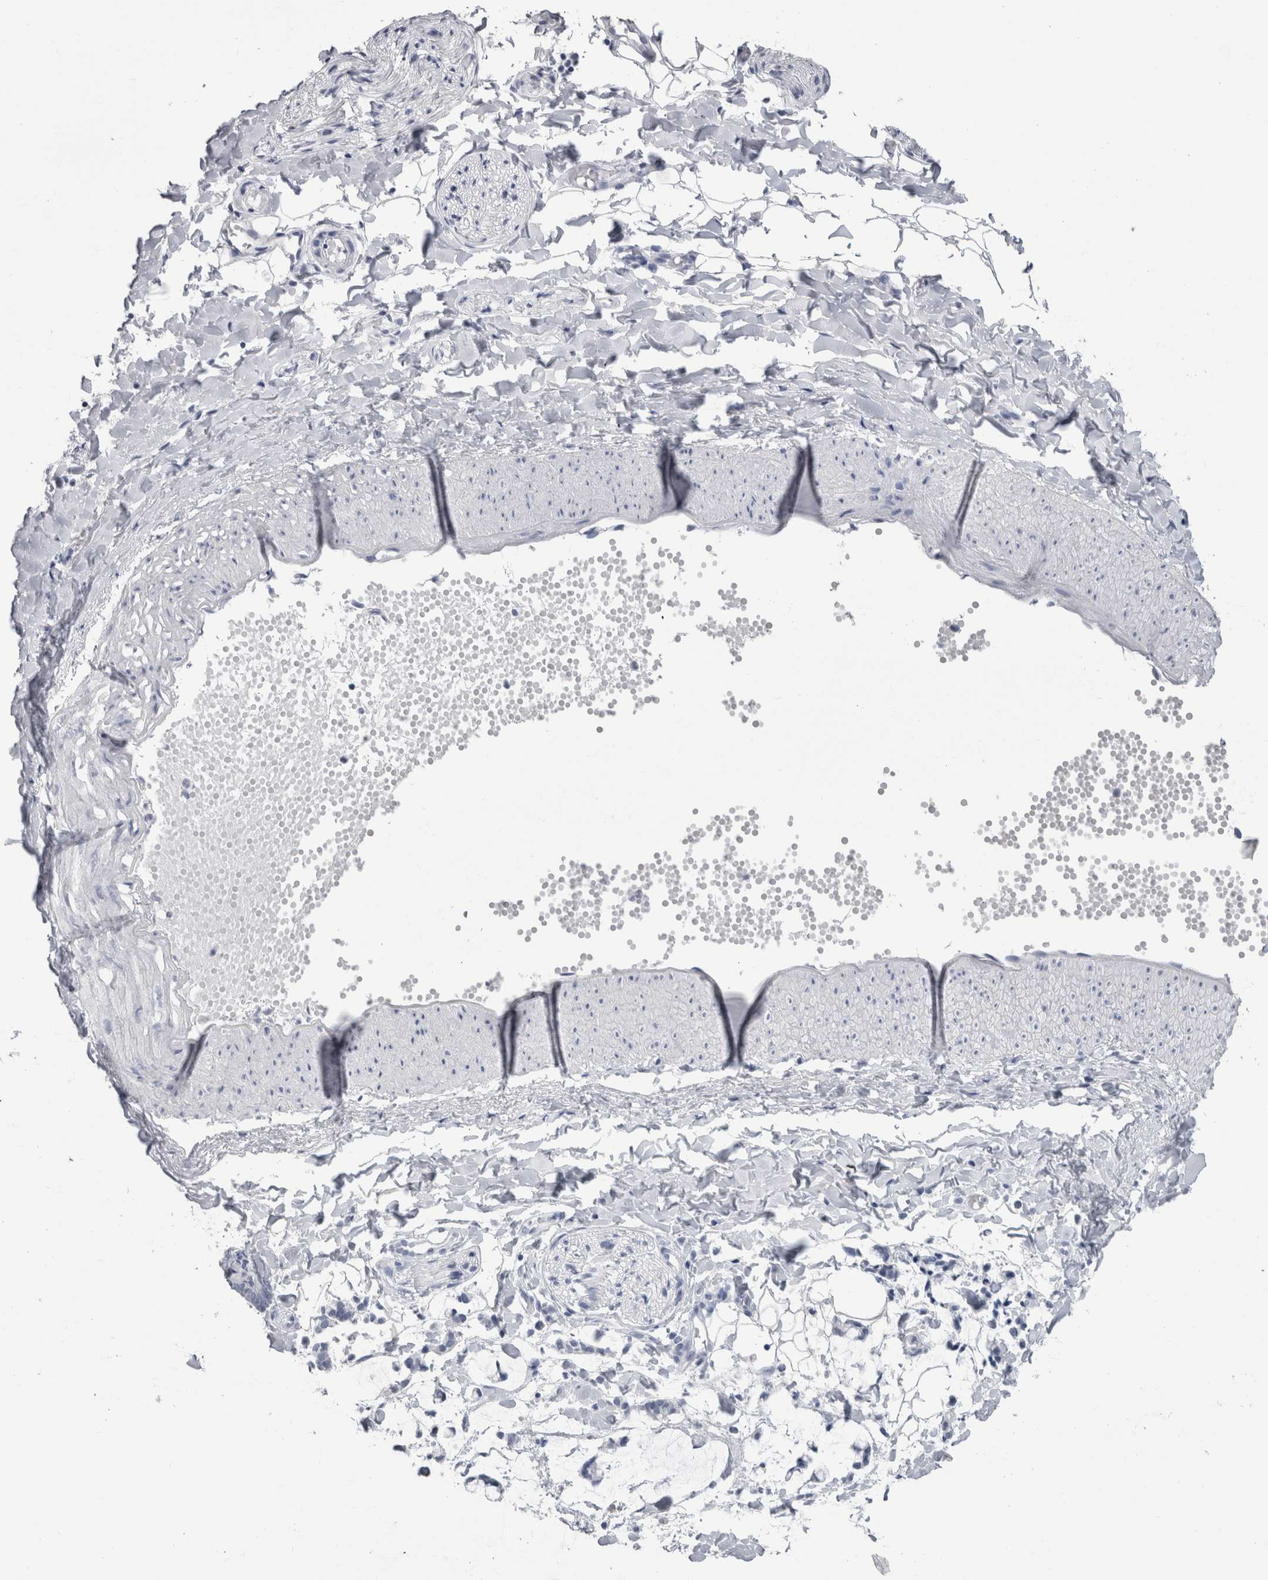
{"staining": {"intensity": "negative", "quantity": "none", "location": "none"}, "tissue": "adipose tissue", "cell_type": "Adipocytes", "image_type": "normal", "snomed": [{"axis": "morphology", "description": "Normal tissue, NOS"}, {"axis": "morphology", "description": "Adenocarcinoma, NOS"}, {"axis": "topography", "description": "Colon"}, {"axis": "topography", "description": "Peripheral nerve tissue"}], "caption": "Immunohistochemical staining of normal human adipose tissue exhibits no significant positivity in adipocytes.", "gene": "PTH", "patient": {"sex": "male", "age": 14}}